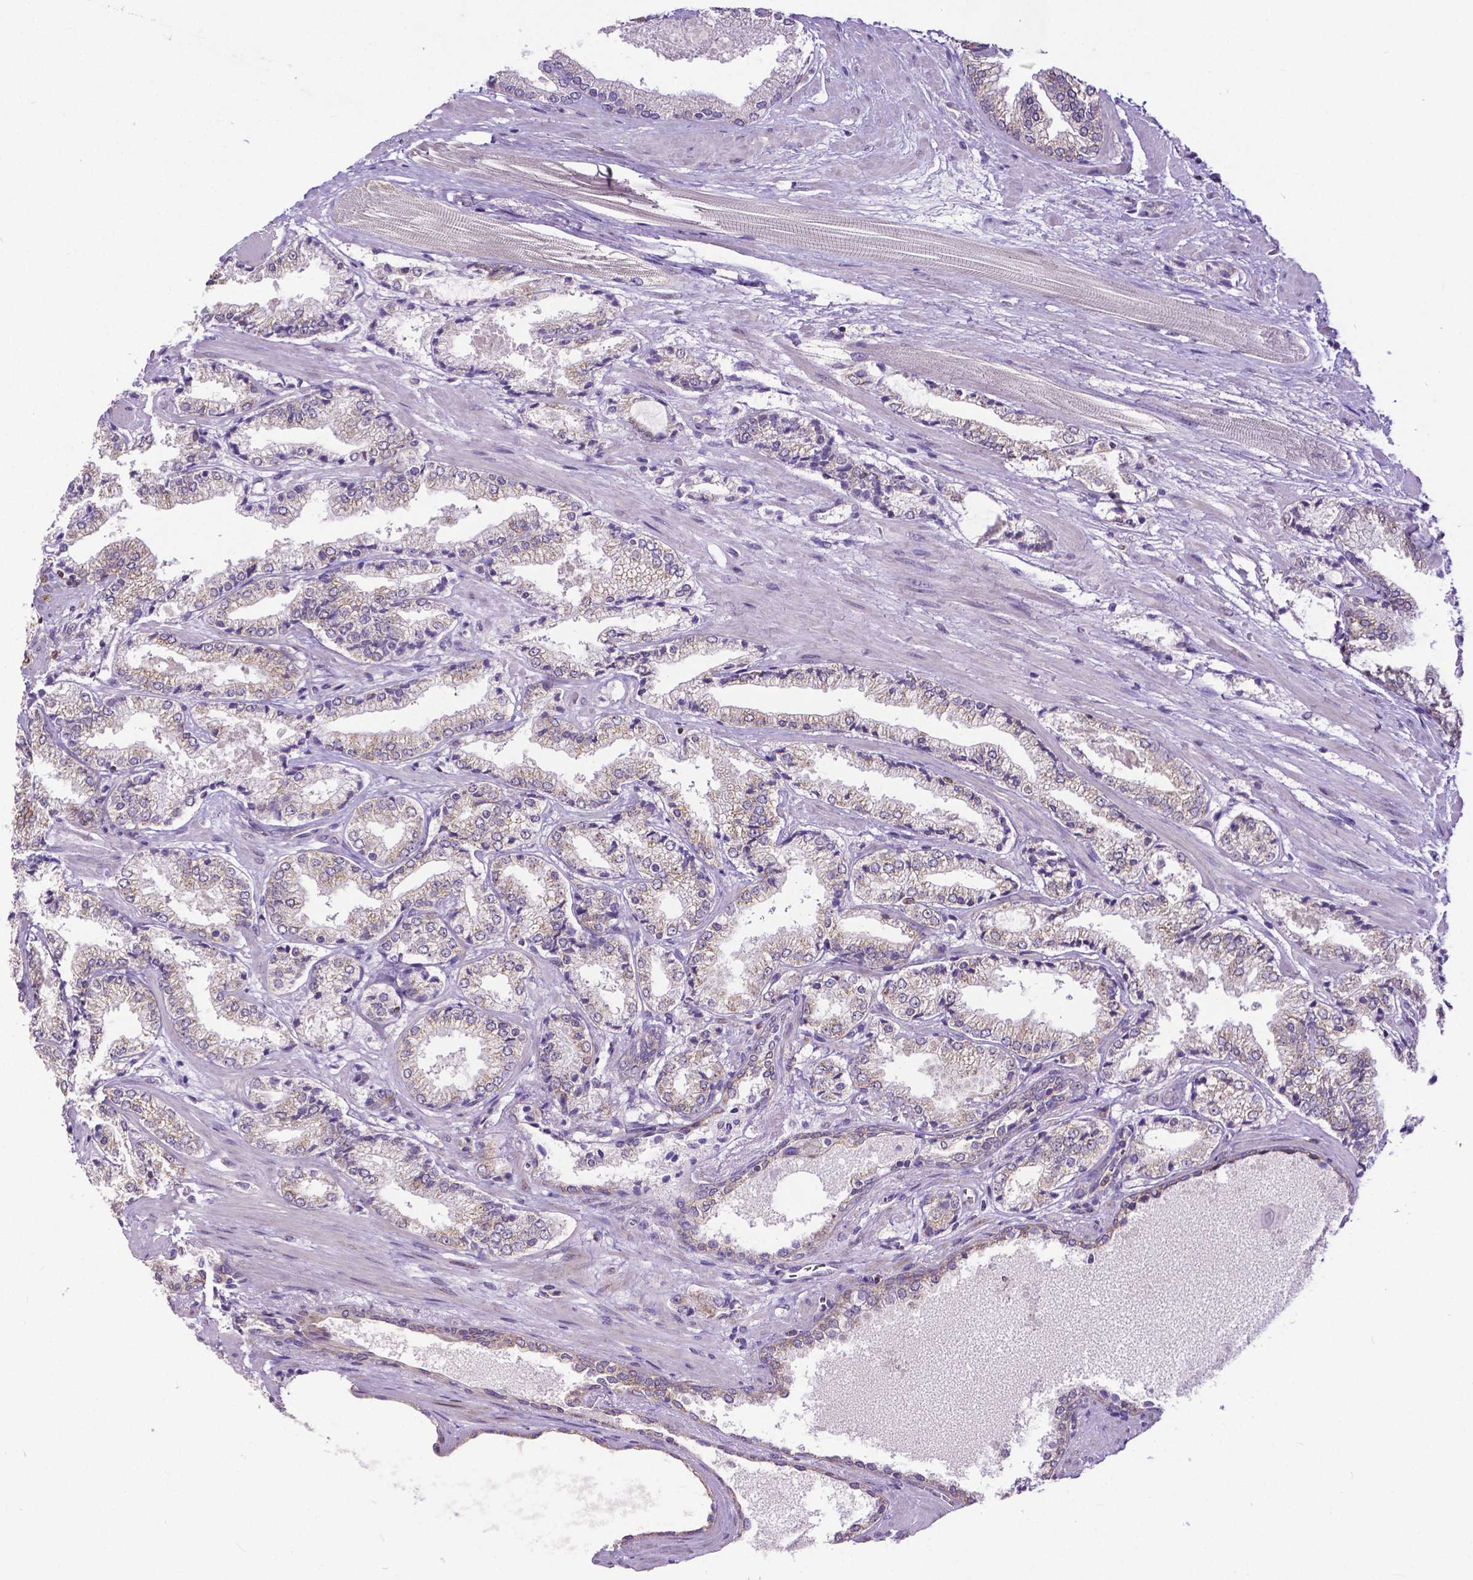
{"staining": {"intensity": "weak", "quantity": "25%-75%", "location": "cytoplasmic/membranous"}, "tissue": "prostate cancer", "cell_type": "Tumor cells", "image_type": "cancer", "snomed": [{"axis": "morphology", "description": "Adenocarcinoma, High grade"}, {"axis": "topography", "description": "Prostate"}], "caption": "Immunohistochemical staining of prostate cancer (high-grade adenocarcinoma) displays low levels of weak cytoplasmic/membranous protein expression in approximately 25%-75% of tumor cells. Using DAB (3,3'-diaminobenzidine) (brown) and hematoxylin (blue) stains, captured at high magnification using brightfield microscopy.", "gene": "MCL1", "patient": {"sex": "male", "age": 64}}